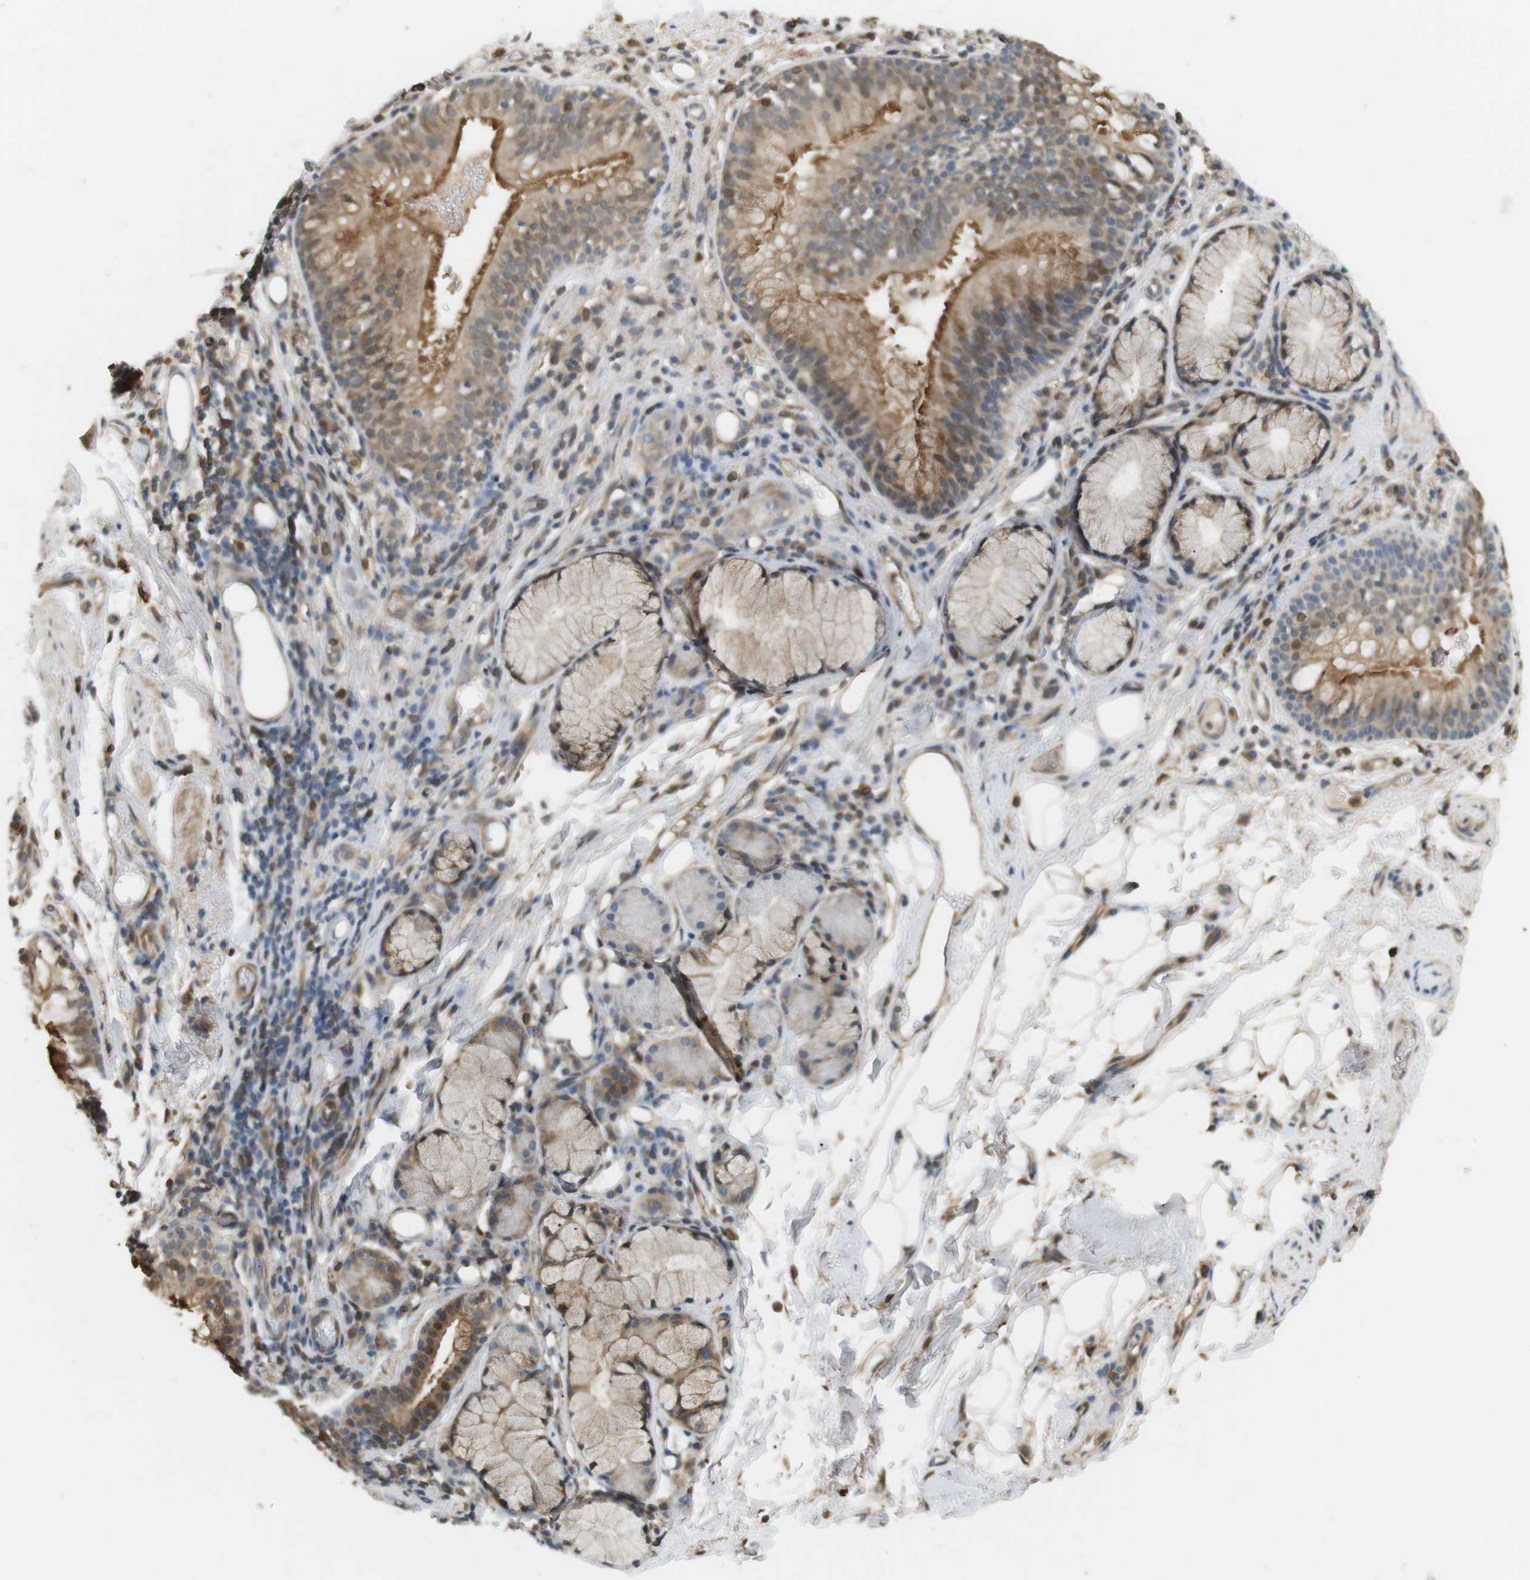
{"staining": {"intensity": "moderate", "quantity": ">75%", "location": "cytoplasmic/membranous"}, "tissue": "bronchus", "cell_type": "Respiratory epithelial cells", "image_type": "normal", "snomed": [{"axis": "morphology", "description": "Normal tissue, NOS"}, {"axis": "morphology", "description": "Inflammation, NOS"}, {"axis": "topography", "description": "Cartilage tissue"}, {"axis": "topography", "description": "Bronchus"}], "caption": "Immunohistochemistry (DAB (3,3'-diaminobenzidine)) staining of normal human bronchus displays moderate cytoplasmic/membranous protein staining in about >75% of respiratory epithelial cells.", "gene": "P2RY1", "patient": {"sex": "male", "age": 77}}